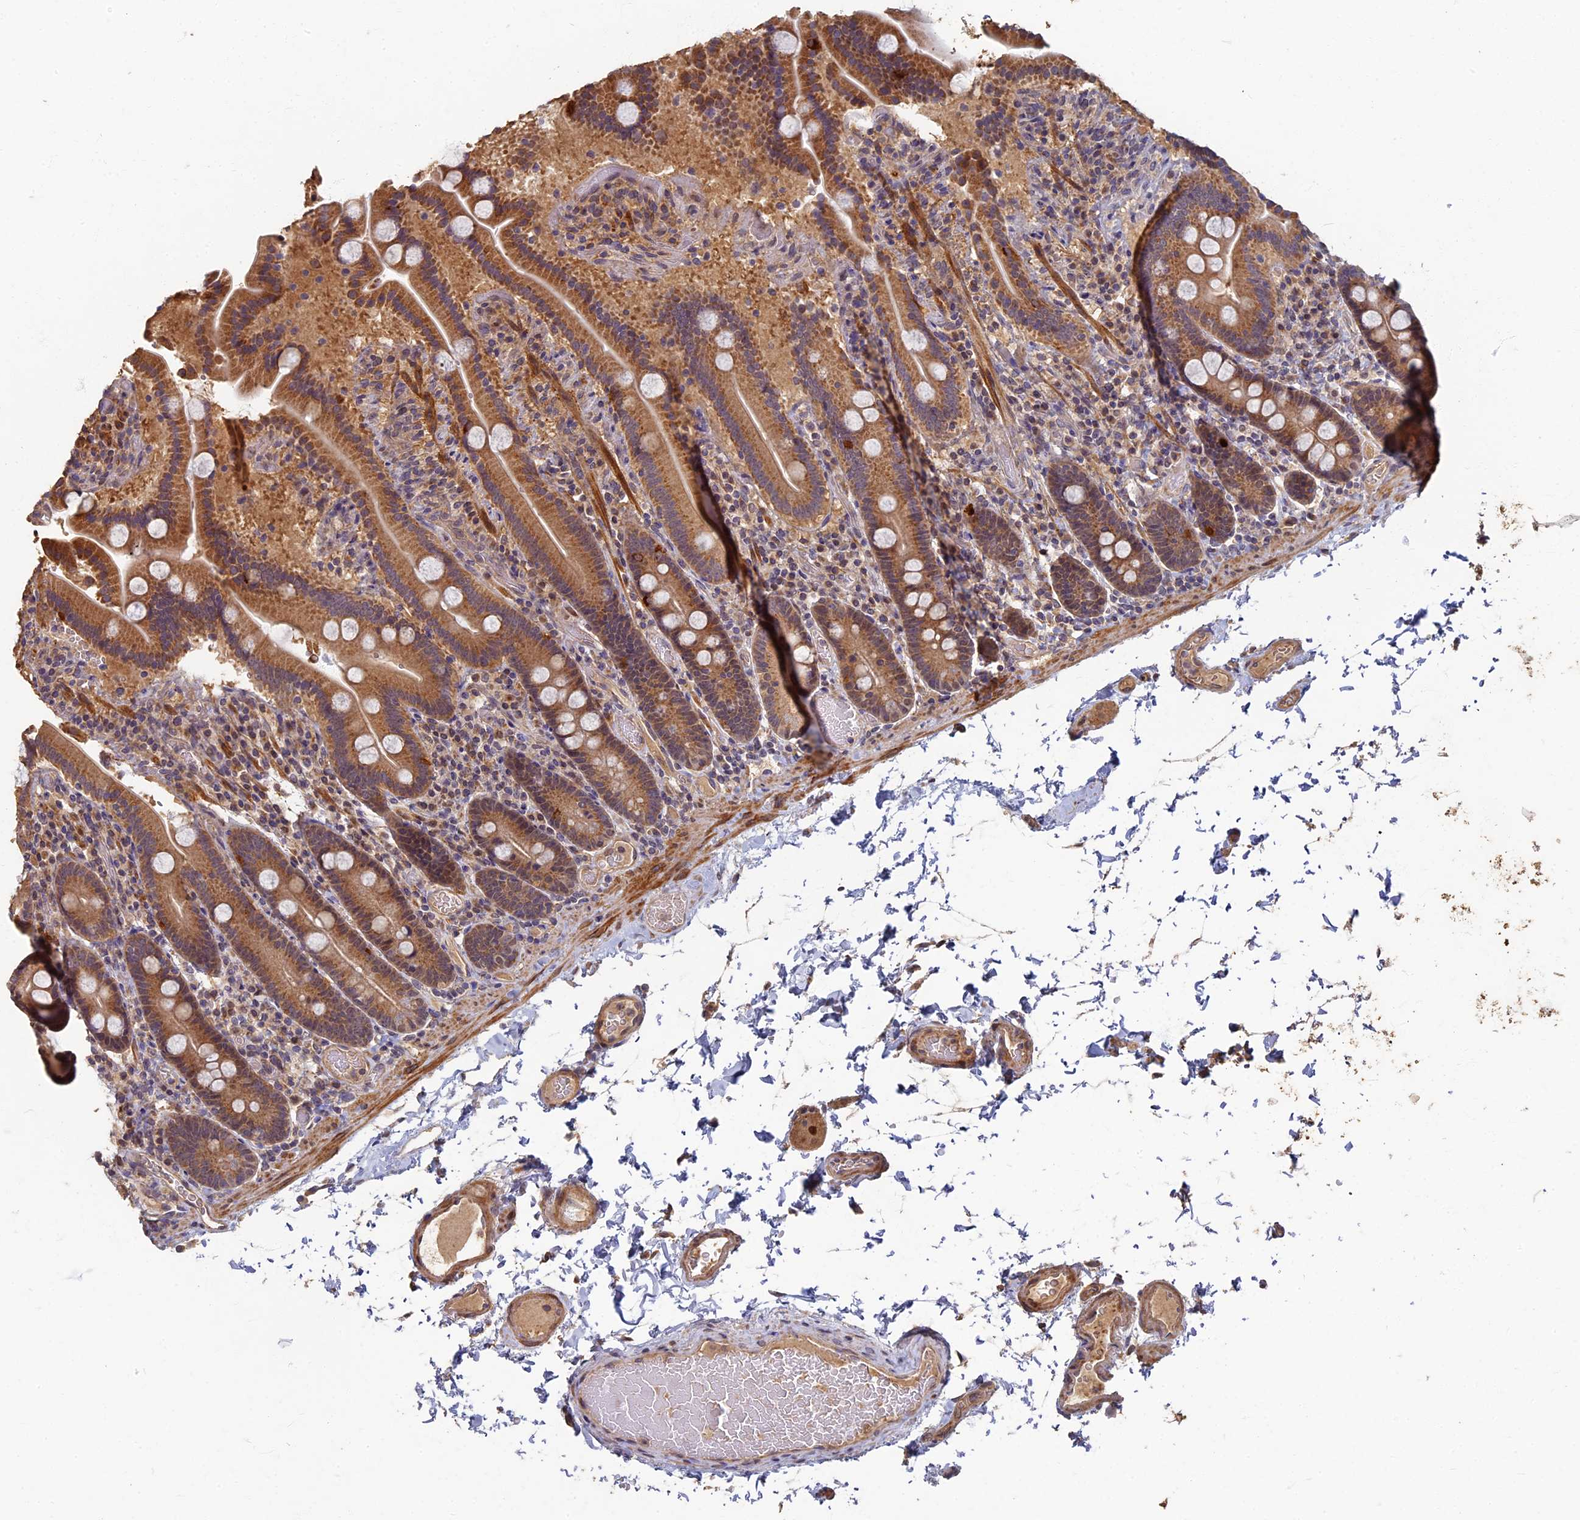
{"staining": {"intensity": "moderate", "quantity": ">75%", "location": "cytoplasmic/membranous"}, "tissue": "duodenum", "cell_type": "Glandular cells", "image_type": "normal", "snomed": [{"axis": "morphology", "description": "Normal tissue, NOS"}, {"axis": "topography", "description": "Duodenum"}], "caption": "A histopathology image of duodenum stained for a protein demonstrates moderate cytoplasmic/membranous brown staining in glandular cells. The staining was performed using DAB, with brown indicating positive protein expression. Nuclei are stained blue with hematoxylin.", "gene": "RSPH3", "patient": {"sex": "male", "age": 55}}